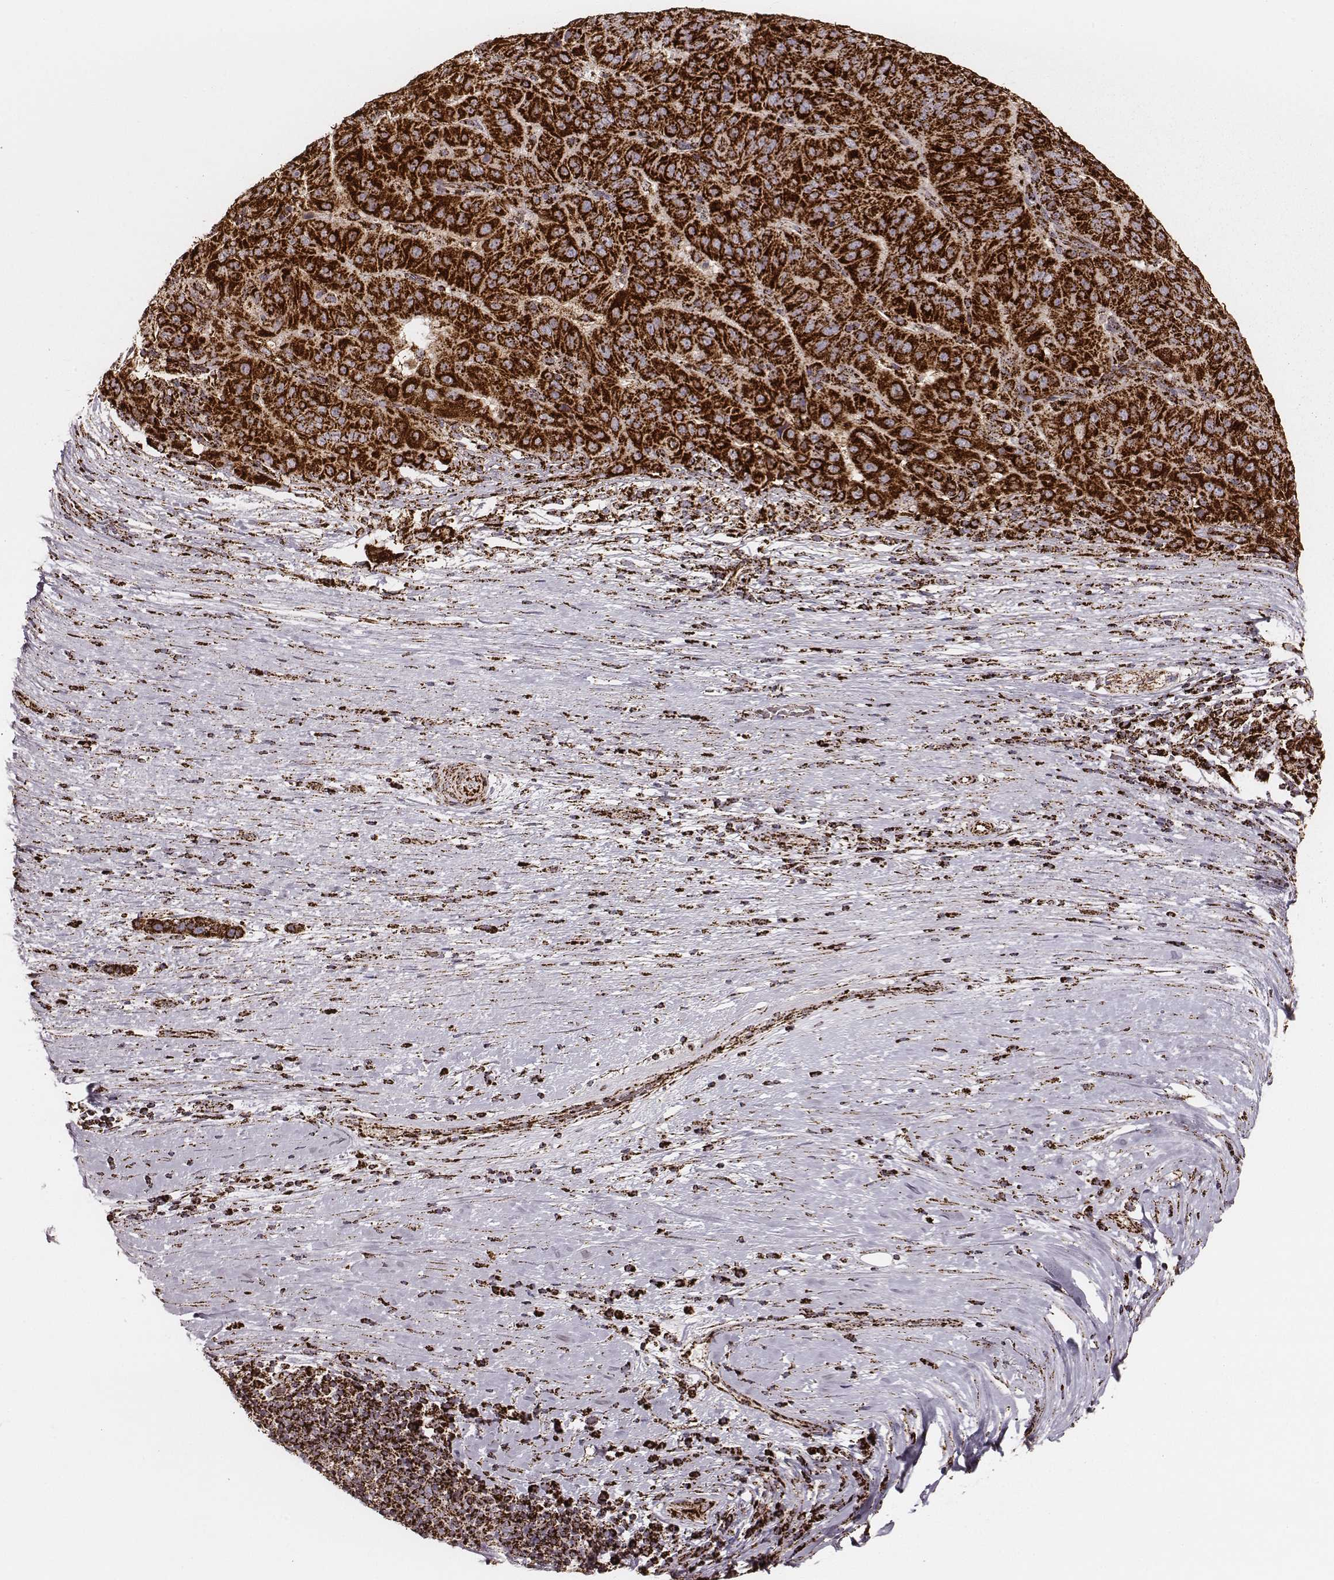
{"staining": {"intensity": "strong", "quantity": ">75%", "location": "cytoplasmic/membranous"}, "tissue": "pancreatic cancer", "cell_type": "Tumor cells", "image_type": "cancer", "snomed": [{"axis": "morphology", "description": "Adenocarcinoma, NOS"}, {"axis": "topography", "description": "Pancreas"}], "caption": "Human pancreatic cancer stained with a brown dye reveals strong cytoplasmic/membranous positive staining in approximately >75% of tumor cells.", "gene": "TUFM", "patient": {"sex": "male", "age": 63}}